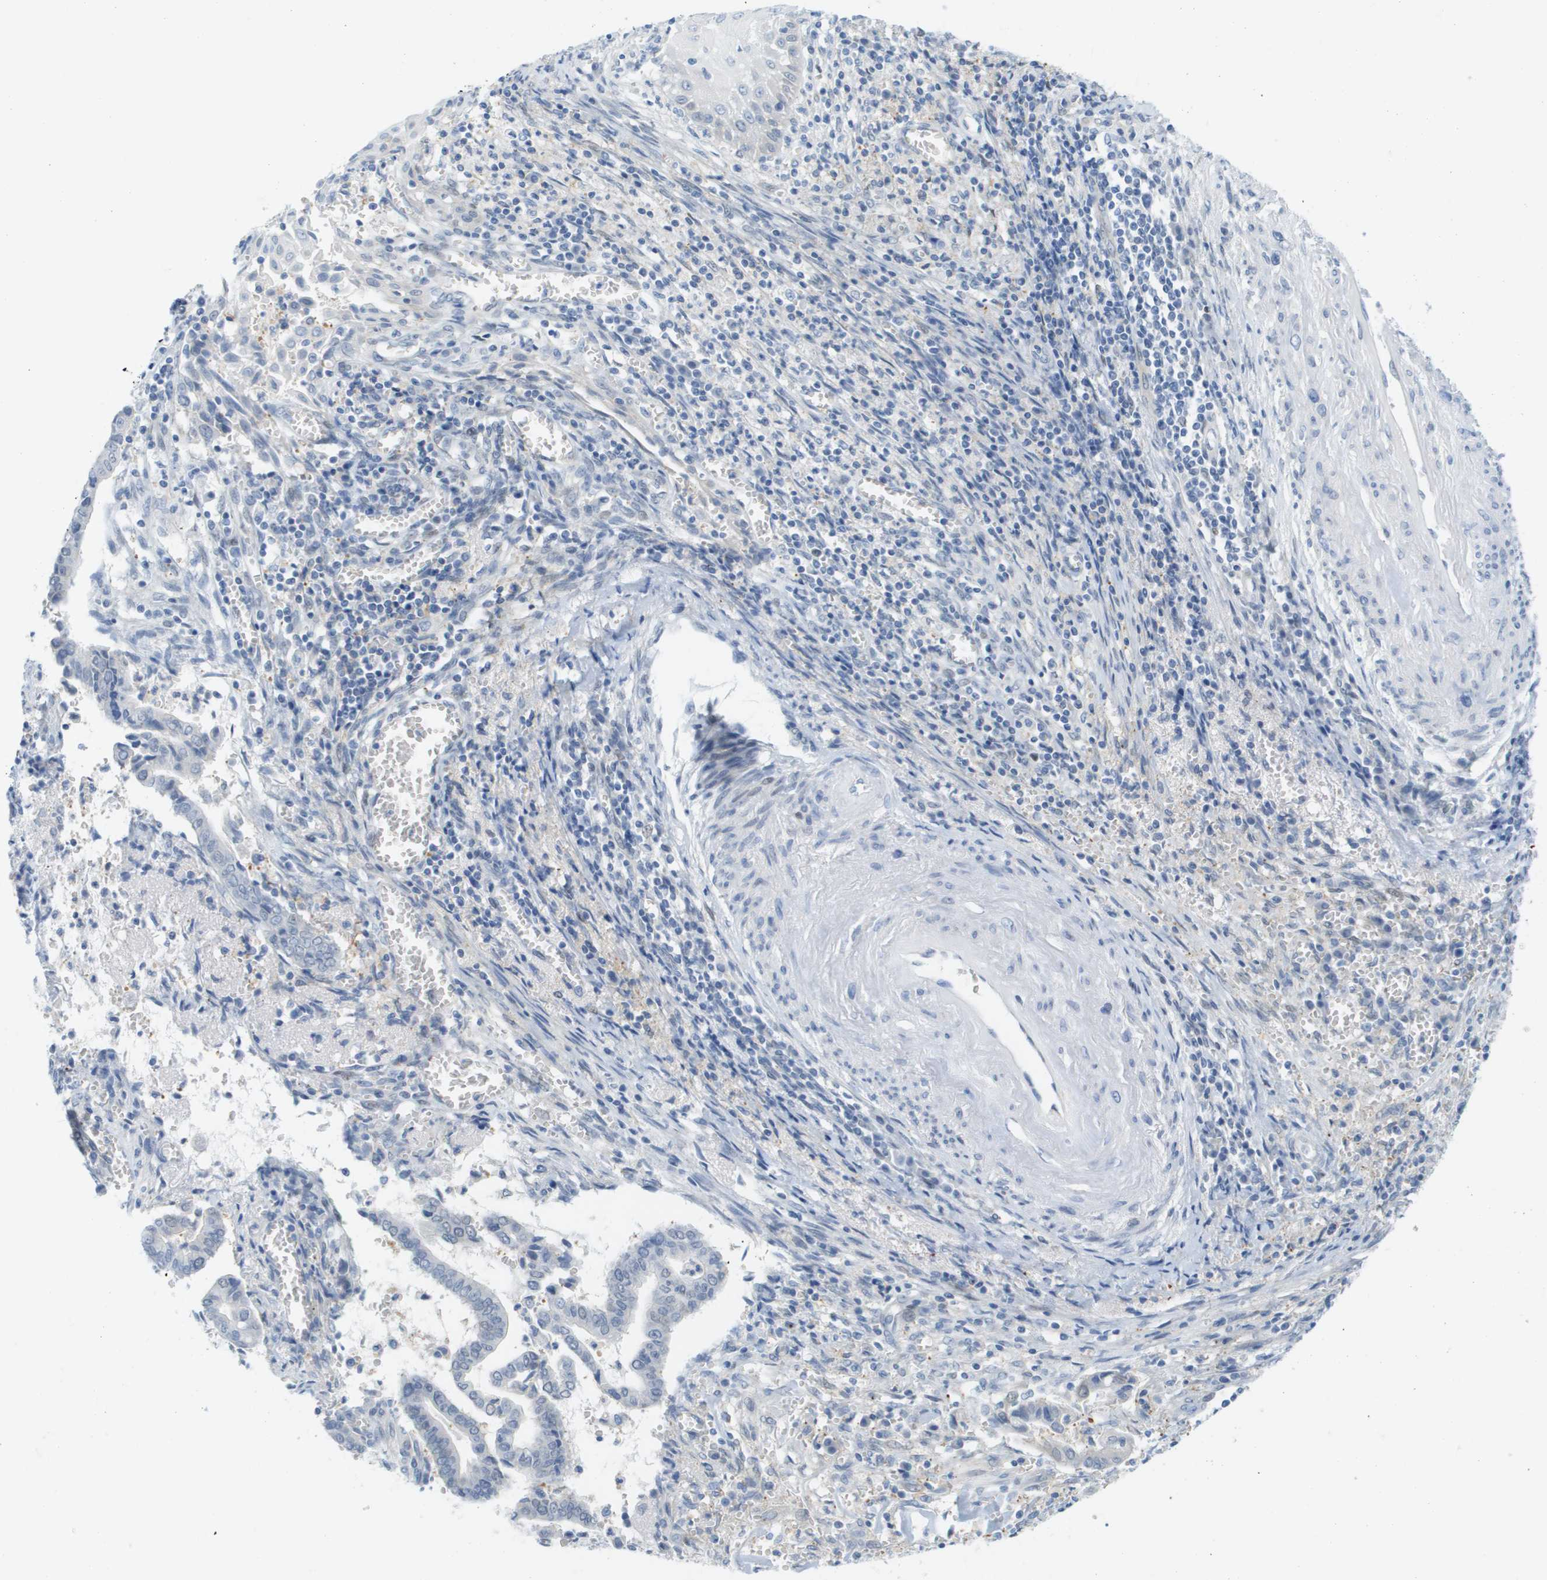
{"staining": {"intensity": "negative", "quantity": "none", "location": "none"}, "tissue": "cervical cancer", "cell_type": "Tumor cells", "image_type": "cancer", "snomed": [{"axis": "morphology", "description": "Adenocarcinoma, NOS"}, {"axis": "topography", "description": "Cervix"}], "caption": "Immunohistochemistry photomicrograph of neoplastic tissue: cervical cancer stained with DAB displays no significant protein expression in tumor cells.", "gene": "CUL9", "patient": {"sex": "female", "age": 44}}